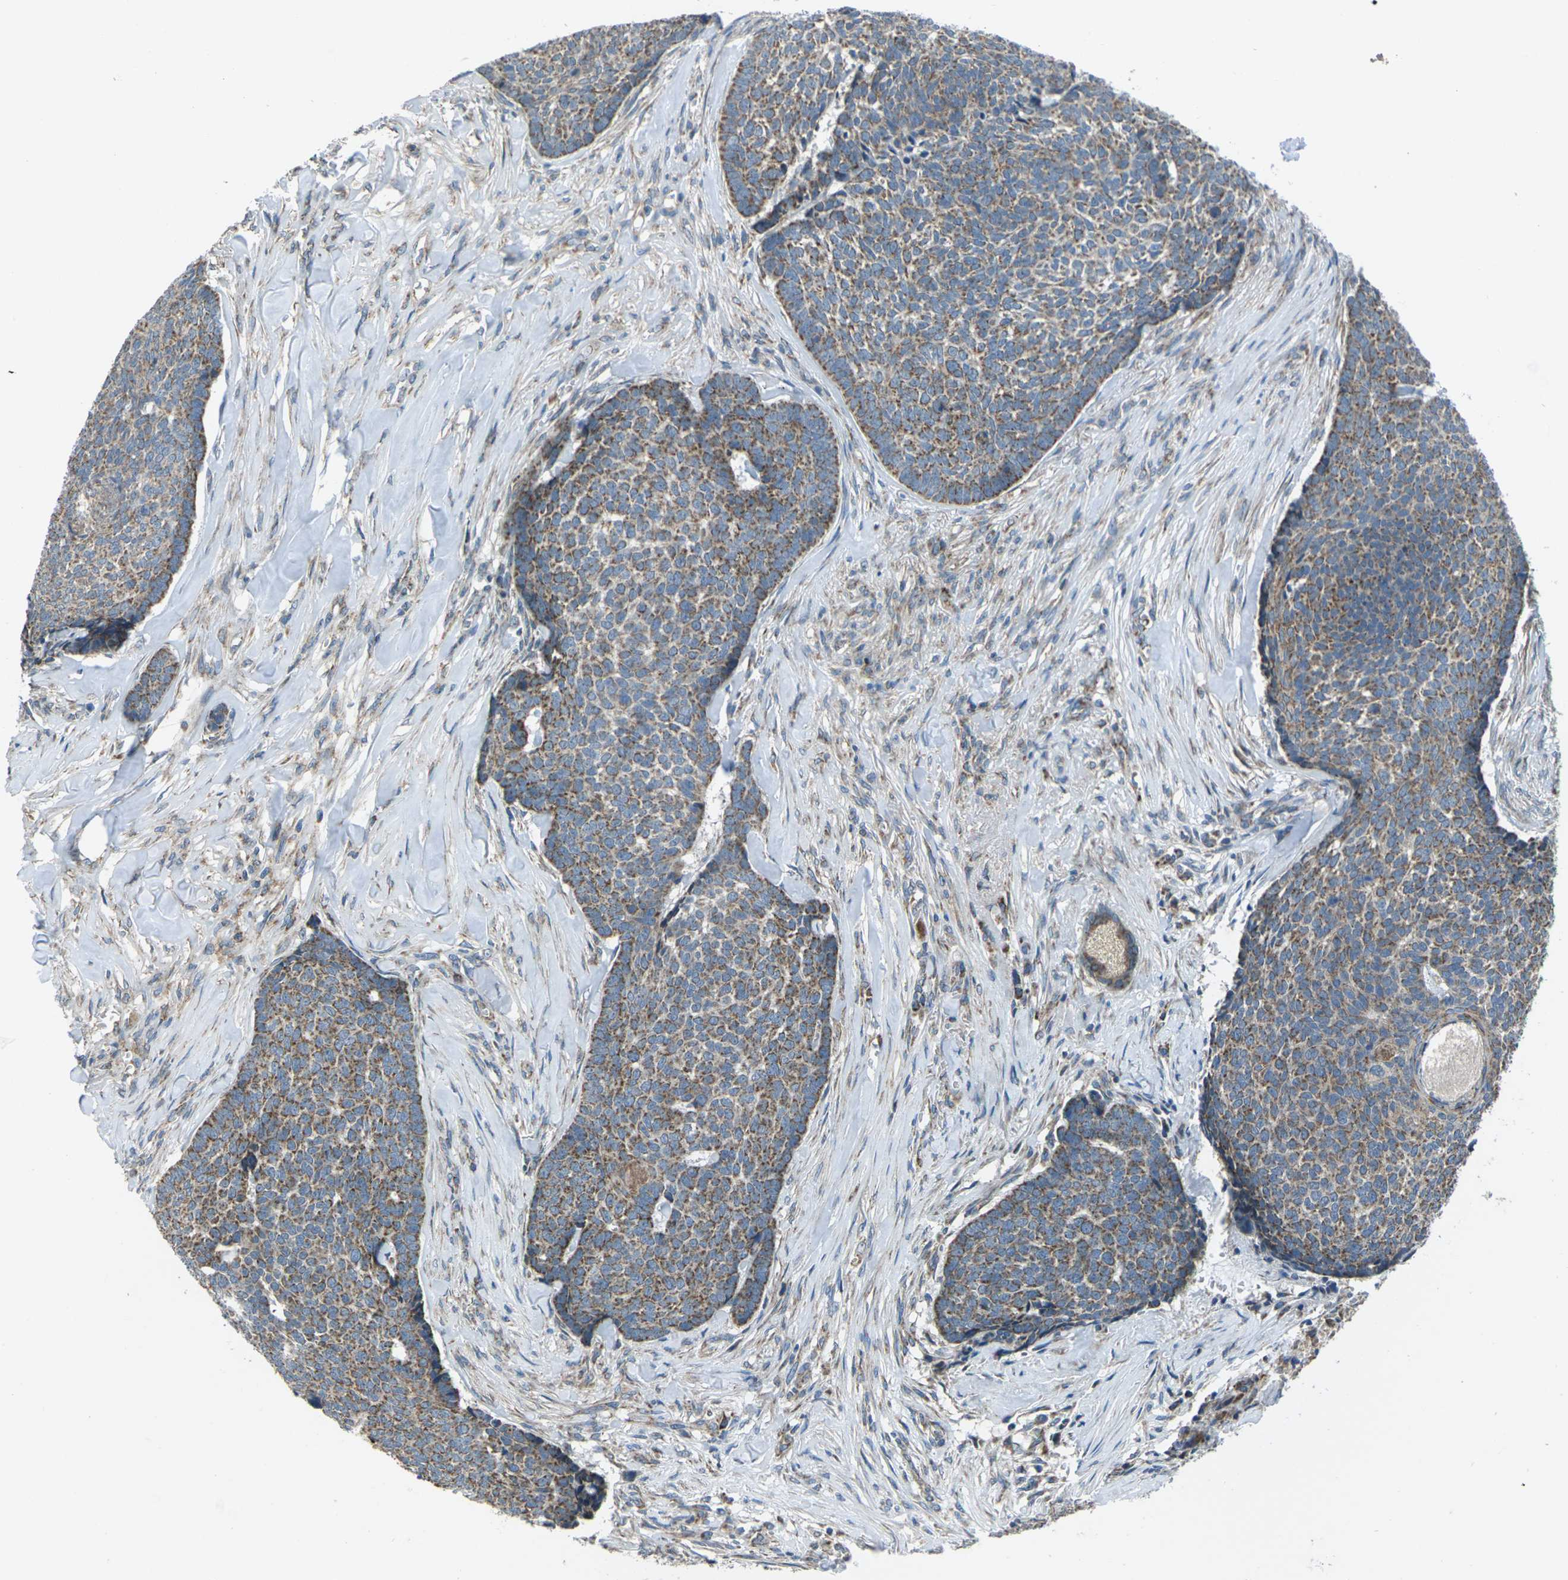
{"staining": {"intensity": "weak", "quantity": ">75%", "location": "cytoplasmic/membranous"}, "tissue": "skin cancer", "cell_type": "Tumor cells", "image_type": "cancer", "snomed": [{"axis": "morphology", "description": "Basal cell carcinoma"}, {"axis": "topography", "description": "Skin"}], "caption": "Immunohistochemical staining of skin cancer displays low levels of weak cytoplasmic/membranous protein staining in about >75% of tumor cells.", "gene": "TMEM120B", "patient": {"sex": "male", "age": 84}}